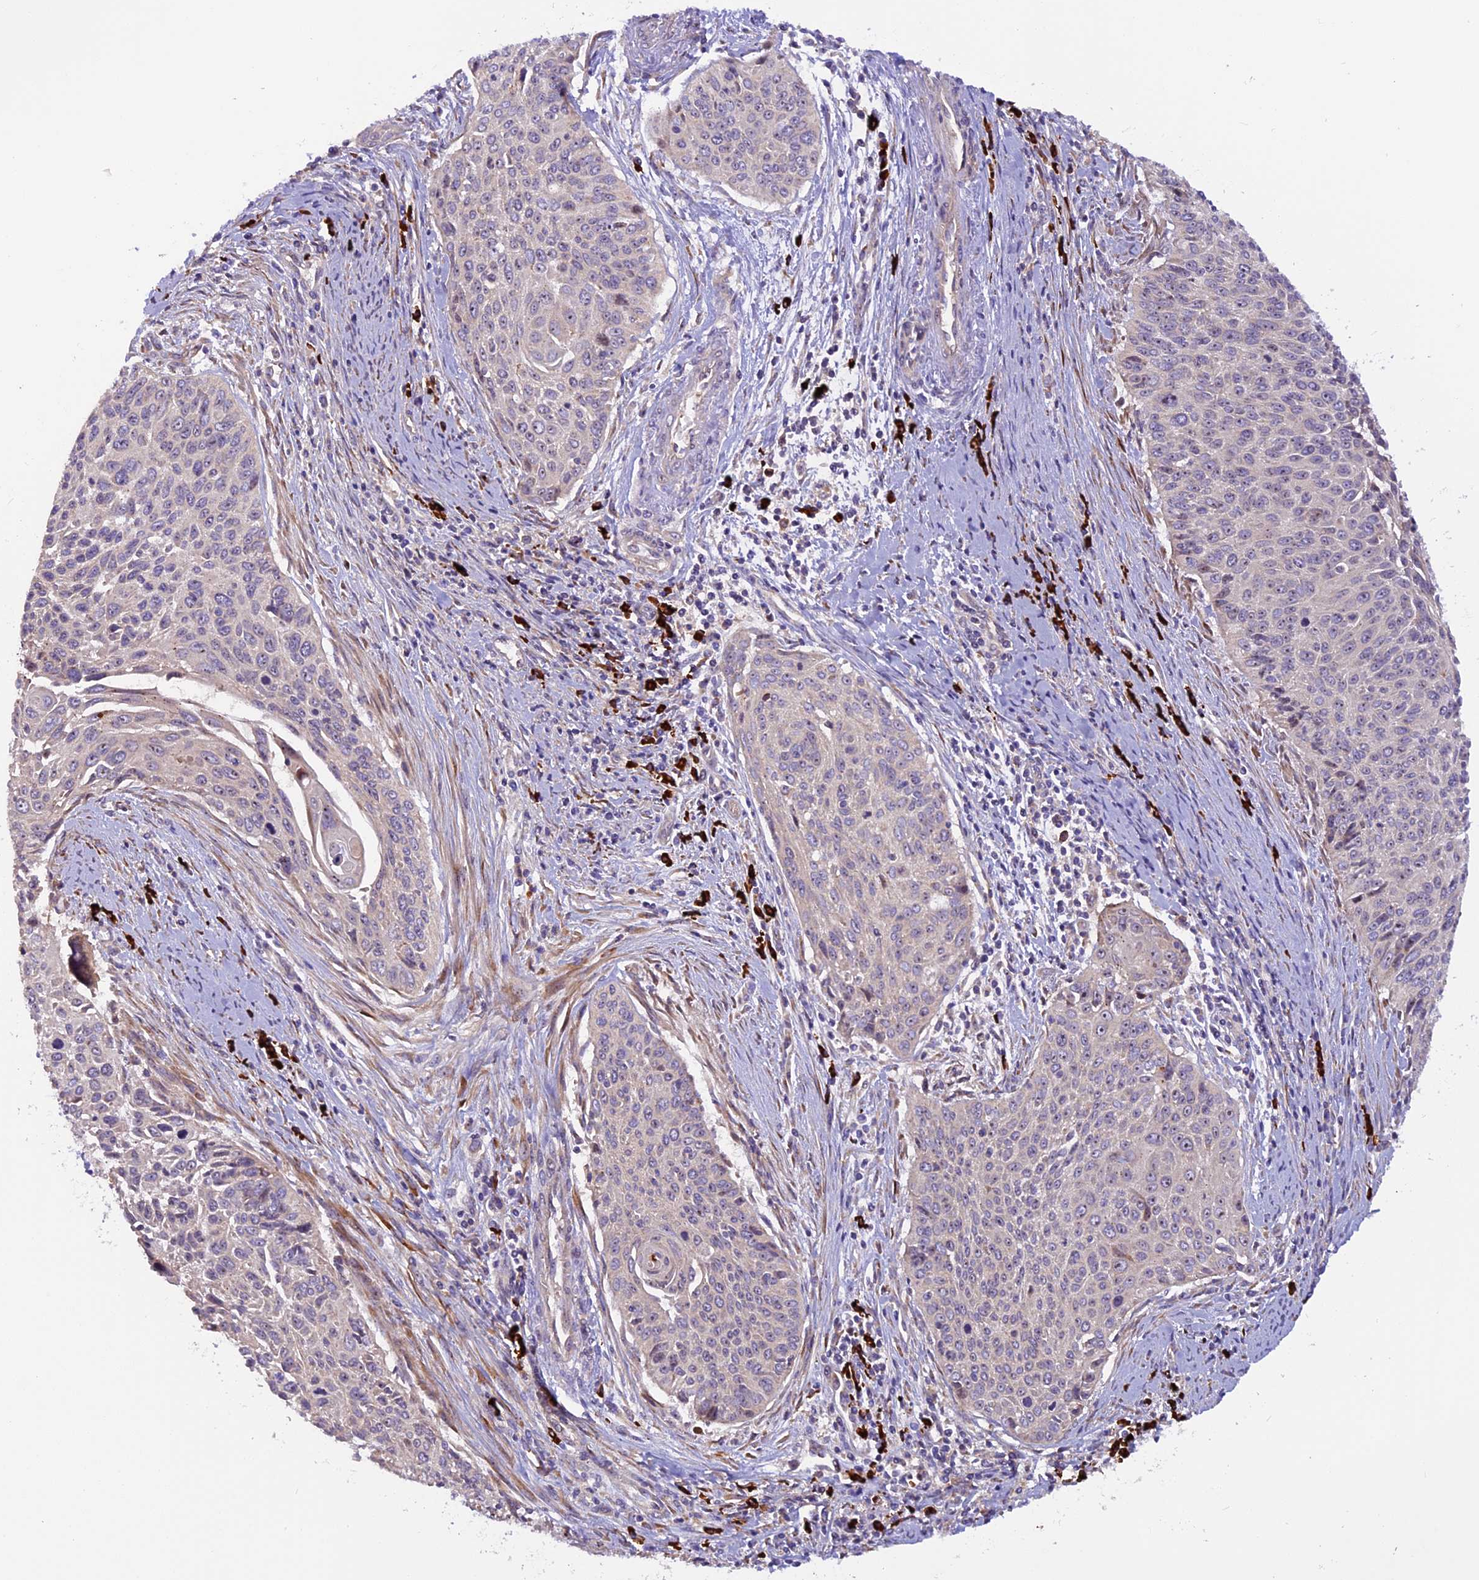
{"staining": {"intensity": "negative", "quantity": "none", "location": "none"}, "tissue": "cervical cancer", "cell_type": "Tumor cells", "image_type": "cancer", "snomed": [{"axis": "morphology", "description": "Squamous cell carcinoma, NOS"}, {"axis": "topography", "description": "Cervix"}], "caption": "This is an immunohistochemistry image of squamous cell carcinoma (cervical). There is no staining in tumor cells.", "gene": "FRY", "patient": {"sex": "female", "age": 55}}